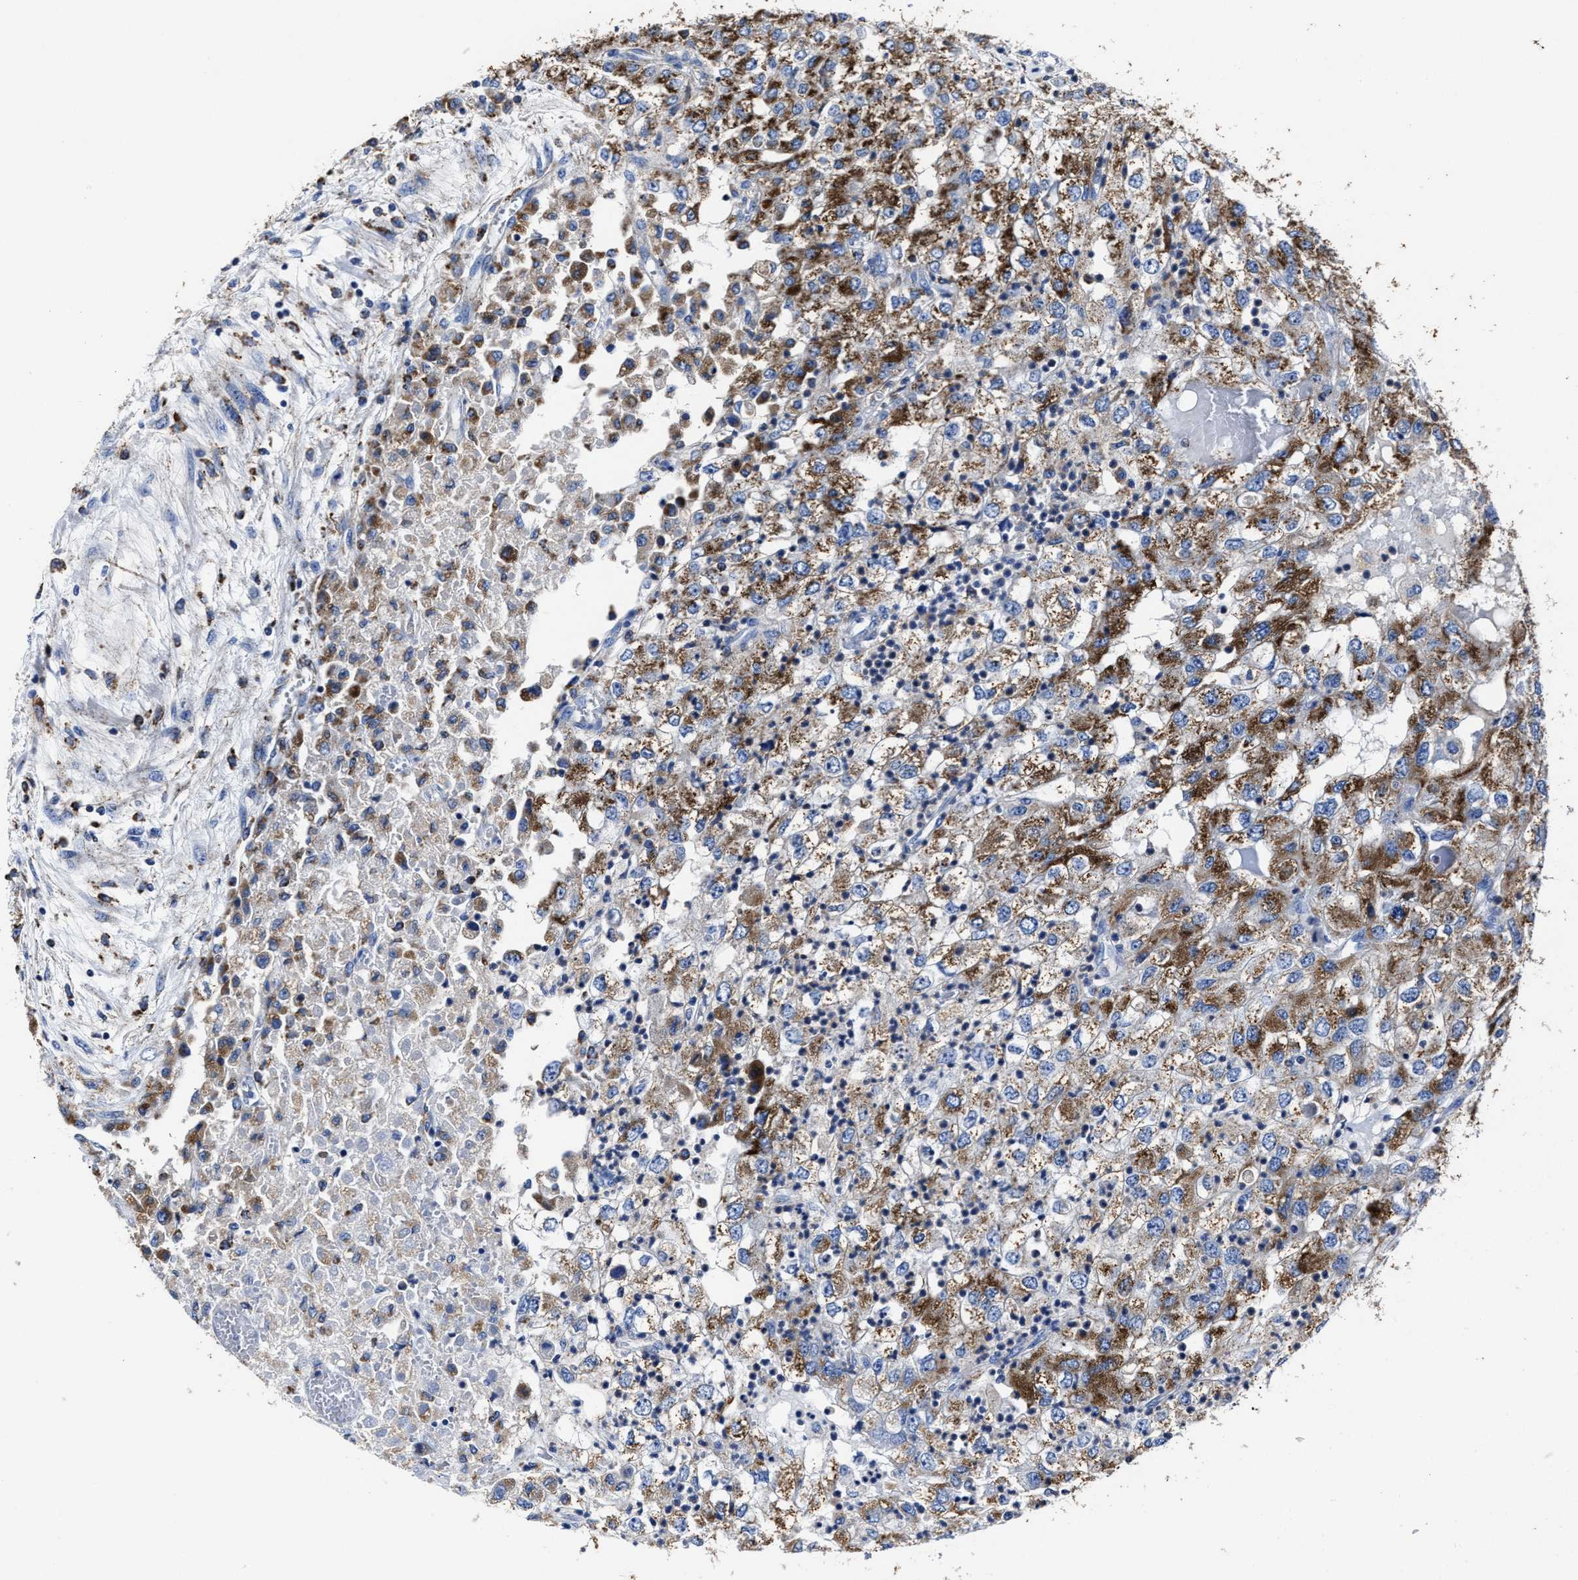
{"staining": {"intensity": "strong", "quantity": ">75%", "location": "cytoplasmic/membranous"}, "tissue": "renal cancer", "cell_type": "Tumor cells", "image_type": "cancer", "snomed": [{"axis": "morphology", "description": "Adenocarcinoma, NOS"}, {"axis": "topography", "description": "Kidney"}], "caption": "Protein staining demonstrates strong cytoplasmic/membranous staining in about >75% of tumor cells in renal adenocarcinoma.", "gene": "LAMTOR4", "patient": {"sex": "female", "age": 54}}